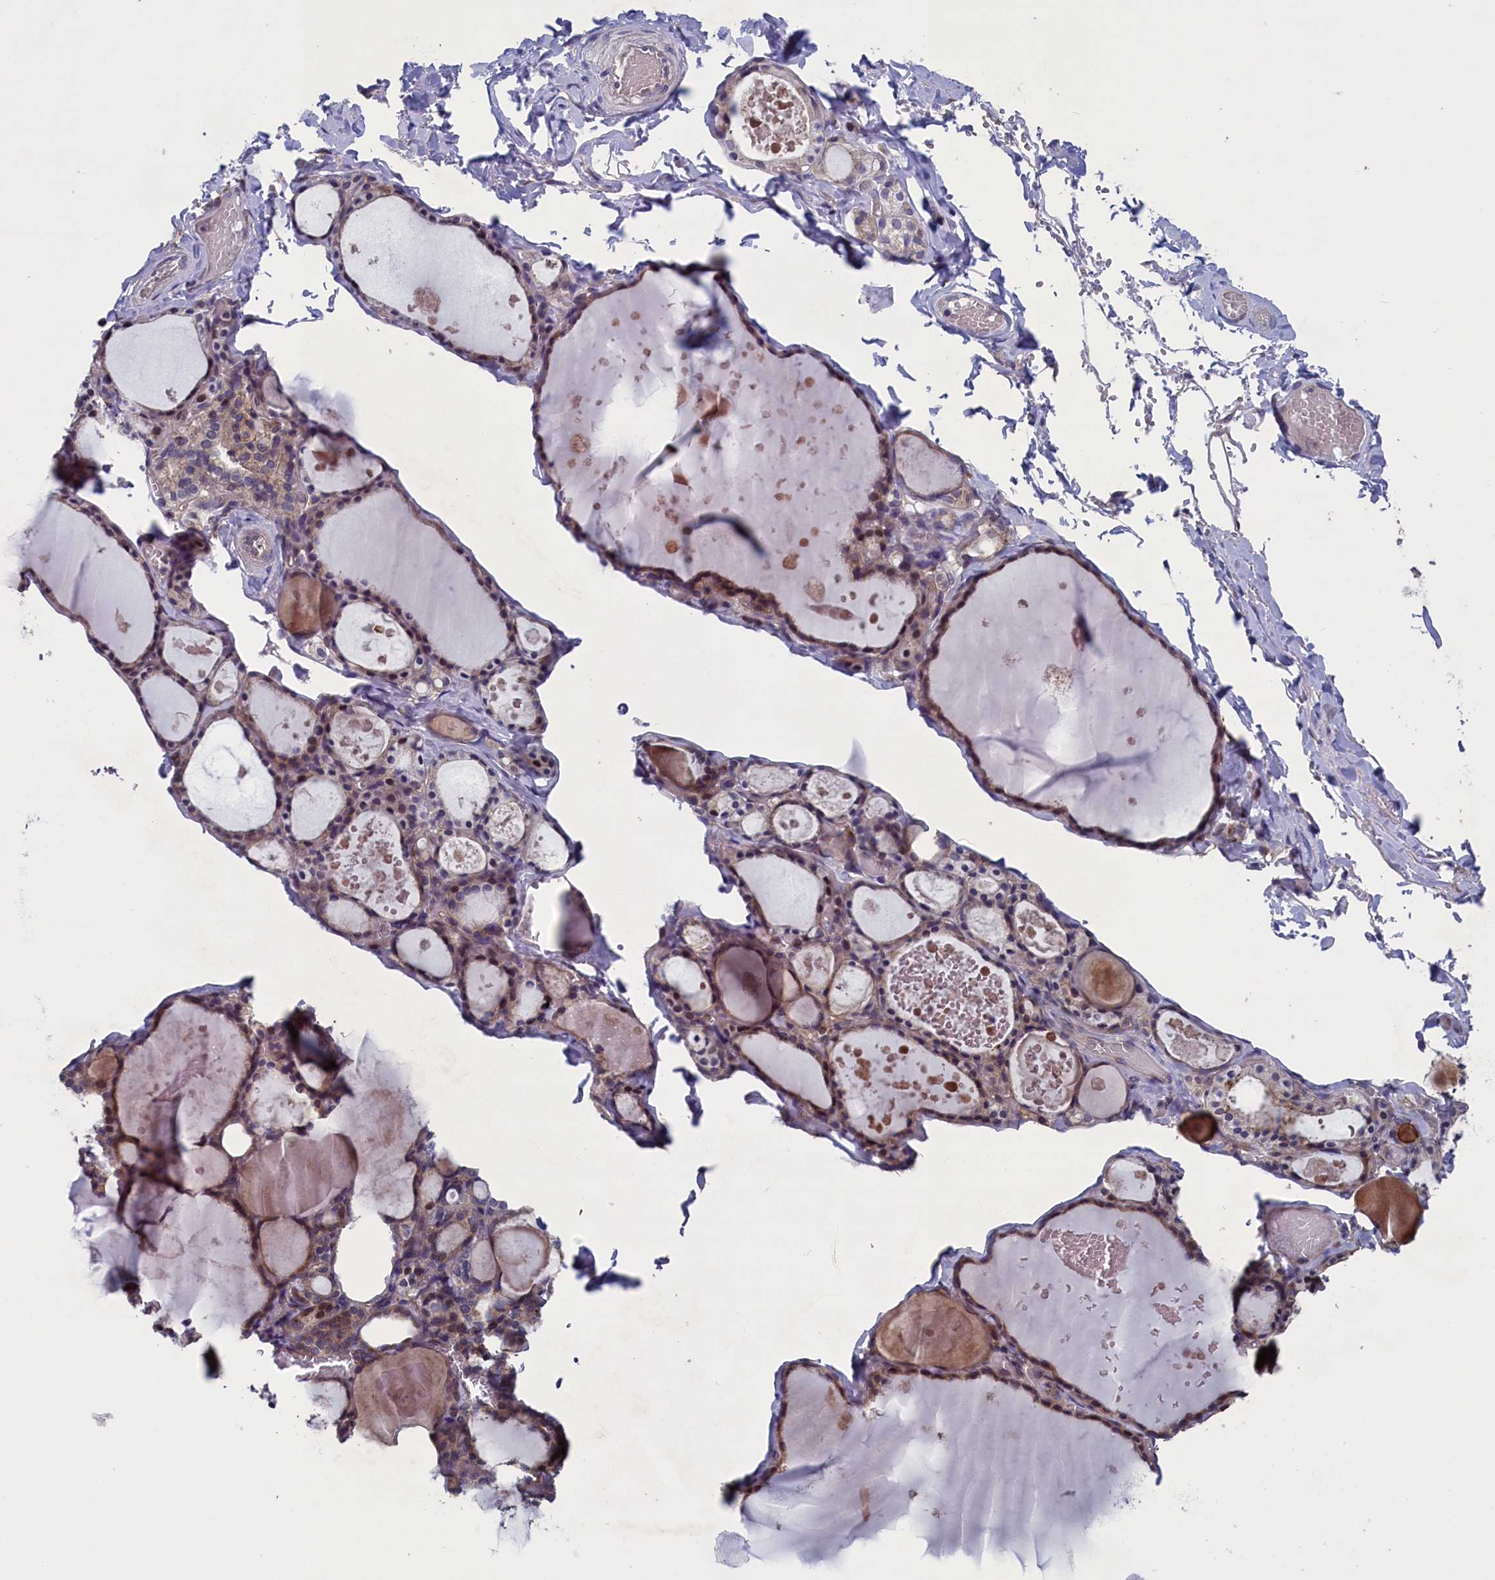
{"staining": {"intensity": "moderate", "quantity": "25%-75%", "location": "cytoplasmic/membranous"}, "tissue": "thyroid gland", "cell_type": "Glandular cells", "image_type": "normal", "snomed": [{"axis": "morphology", "description": "Normal tissue, NOS"}, {"axis": "topography", "description": "Thyroid gland"}], "caption": "Protein expression analysis of unremarkable thyroid gland demonstrates moderate cytoplasmic/membranous expression in approximately 25%-75% of glandular cells.", "gene": "SPATA13", "patient": {"sex": "male", "age": 56}}